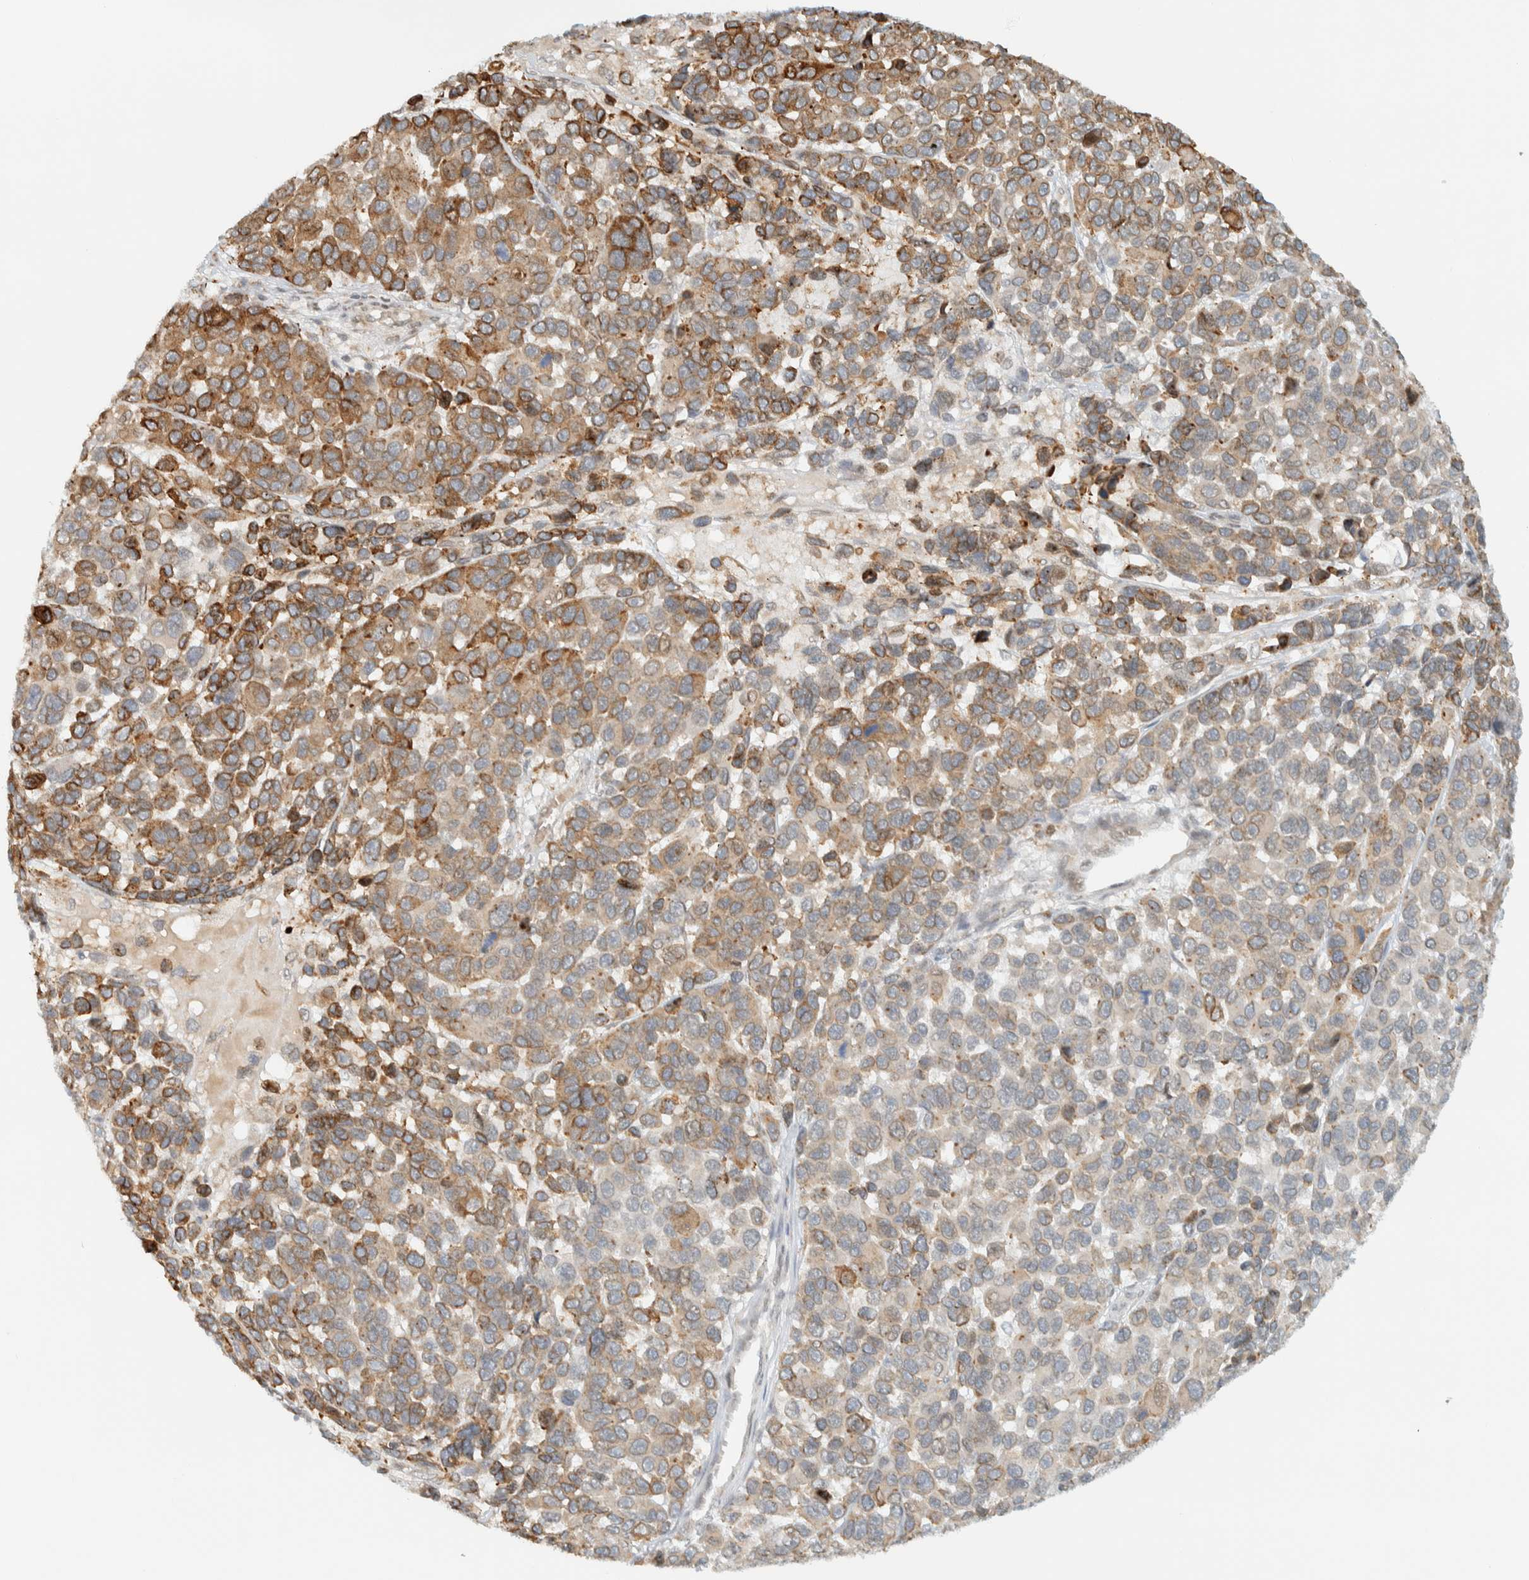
{"staining": {"intensity": "moderate", "quantity": "25%-75%", "location": "cytoplasmic/membranous"}, "tissue": "melanoma", "cell_type": "Tumor cells", "image_type": "cancer", "snomed": [{"axis": "morphology", "description": "Malignant melanoma, NOS"}, {"axis": "topography", "description": "Skin"}], "caption": "Immunohistochemistry (IHC) micrograph of neoplastic tissue: human melanoma stained using IHC demonstrates medium levels of moderate protein expression localized specifically in the cytoplasmic/membranous of tumor cells, appearing as a cytoplasmic/membranous brown color.", "gene": "ITPRID1", "patient": {"sex": "male", "age": 53}}